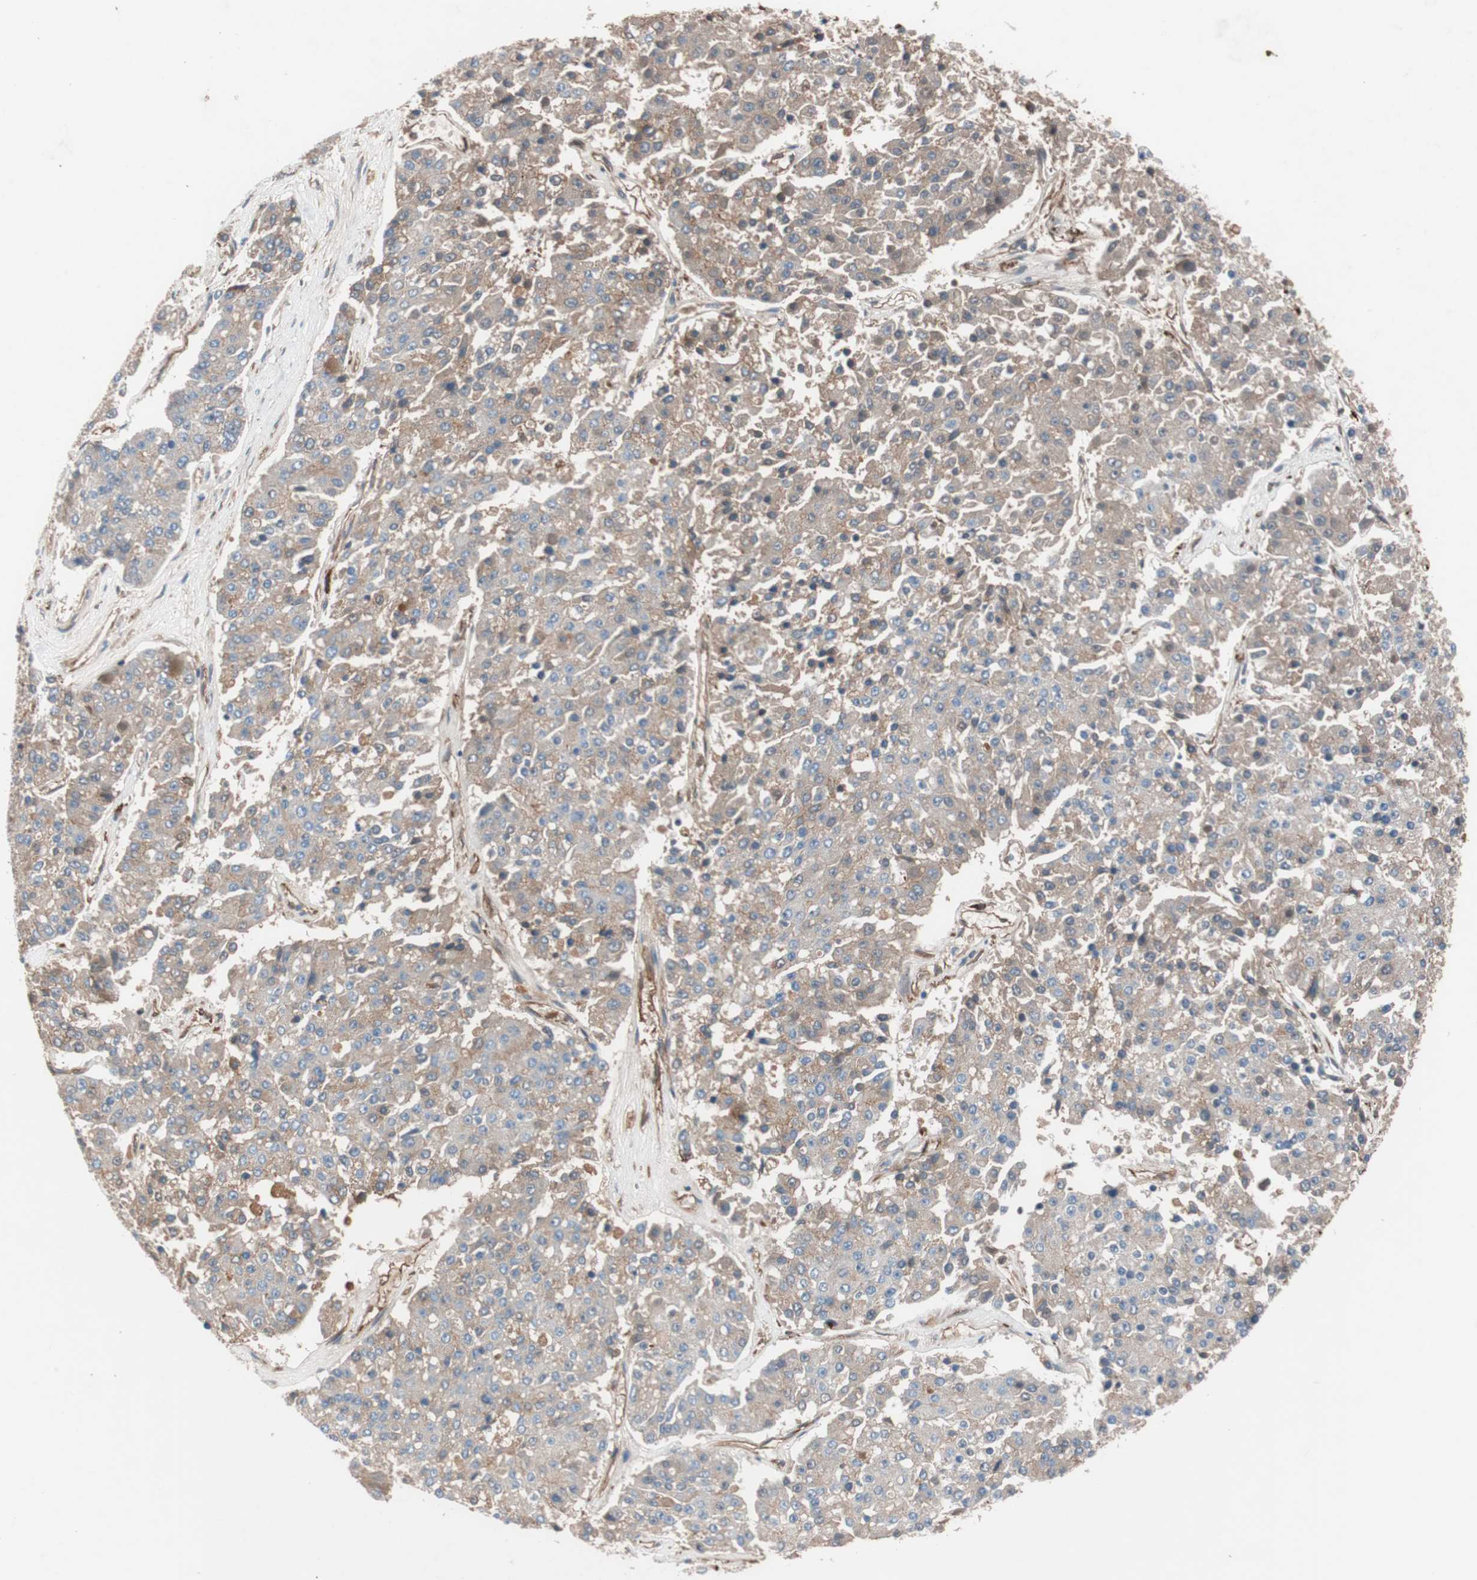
{"staining": {"intensity": "weak", "quantity": "<25%", "location": "cytoplasmic/membranous"}, "tissue": "pancreatic cancer", "cell_type": "Tumor cells", "image_type": "cancer", "snomed": [{"axis": "morphology", "description": "Adenocarcinoma, NOS"}, {"axis": "topography", "description": "Pancreas"}], "caption": "The image demonstrates no staining of tumor cells in pancreatic cancer (adenocarcinoma).", "gene": "SPINT1", "patient": {"sex": "male", "age": 50}}